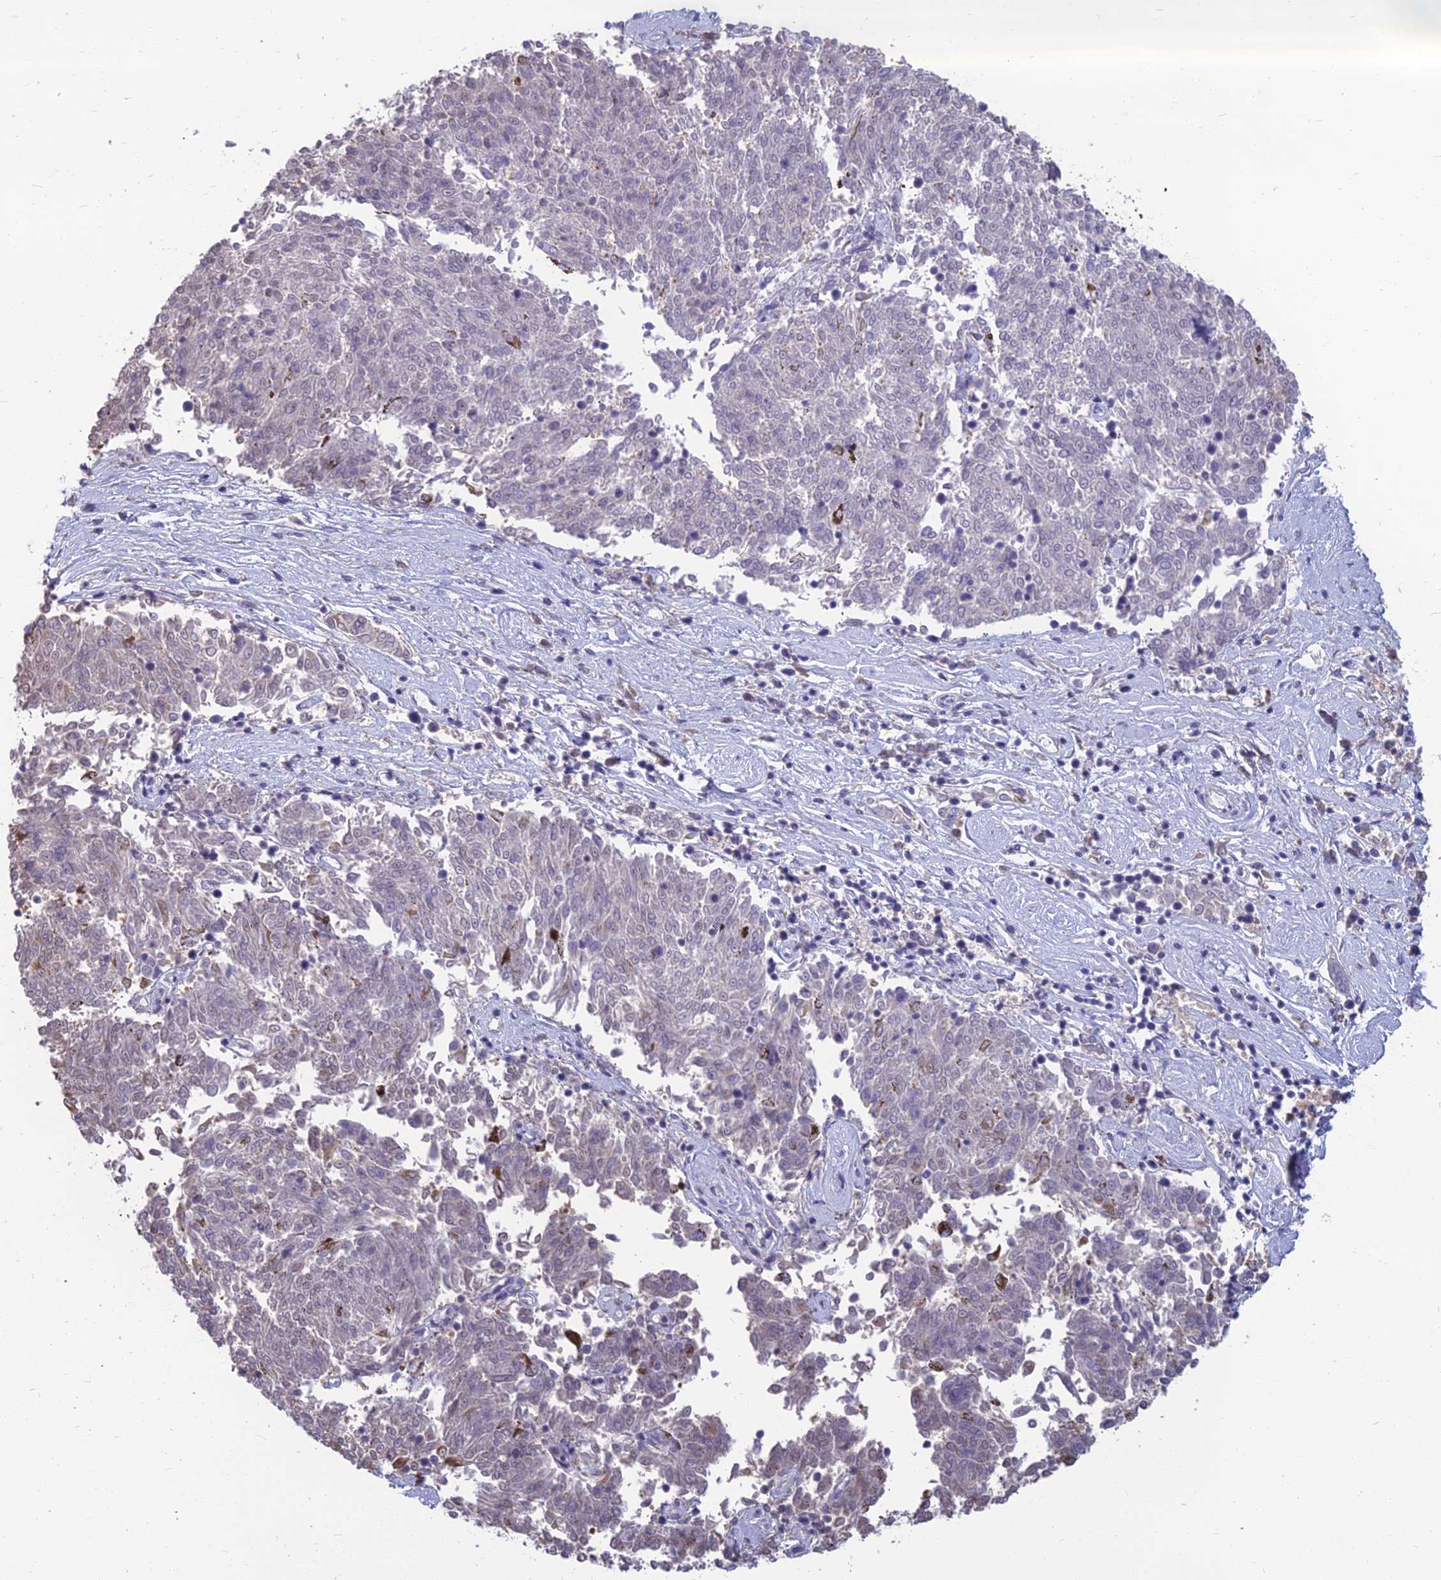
{"staining": {"intensity": "negative", "quantity": "none", "location": "none"}, "tissue": "melanoma", "cell_type": "Tumor cells", "image_type": "cancer", "snomed": [{"axis": "morphology", "description": "Malignant melanoma, NOS"}, {"axis": "topography", "description": "Skin"}], "caption": "Histopathology image shows no significant protein expression in tumor cells of malignant melanoma.", "gene": "SRSF7", "patient": {"sex": "female", "age": 72}}